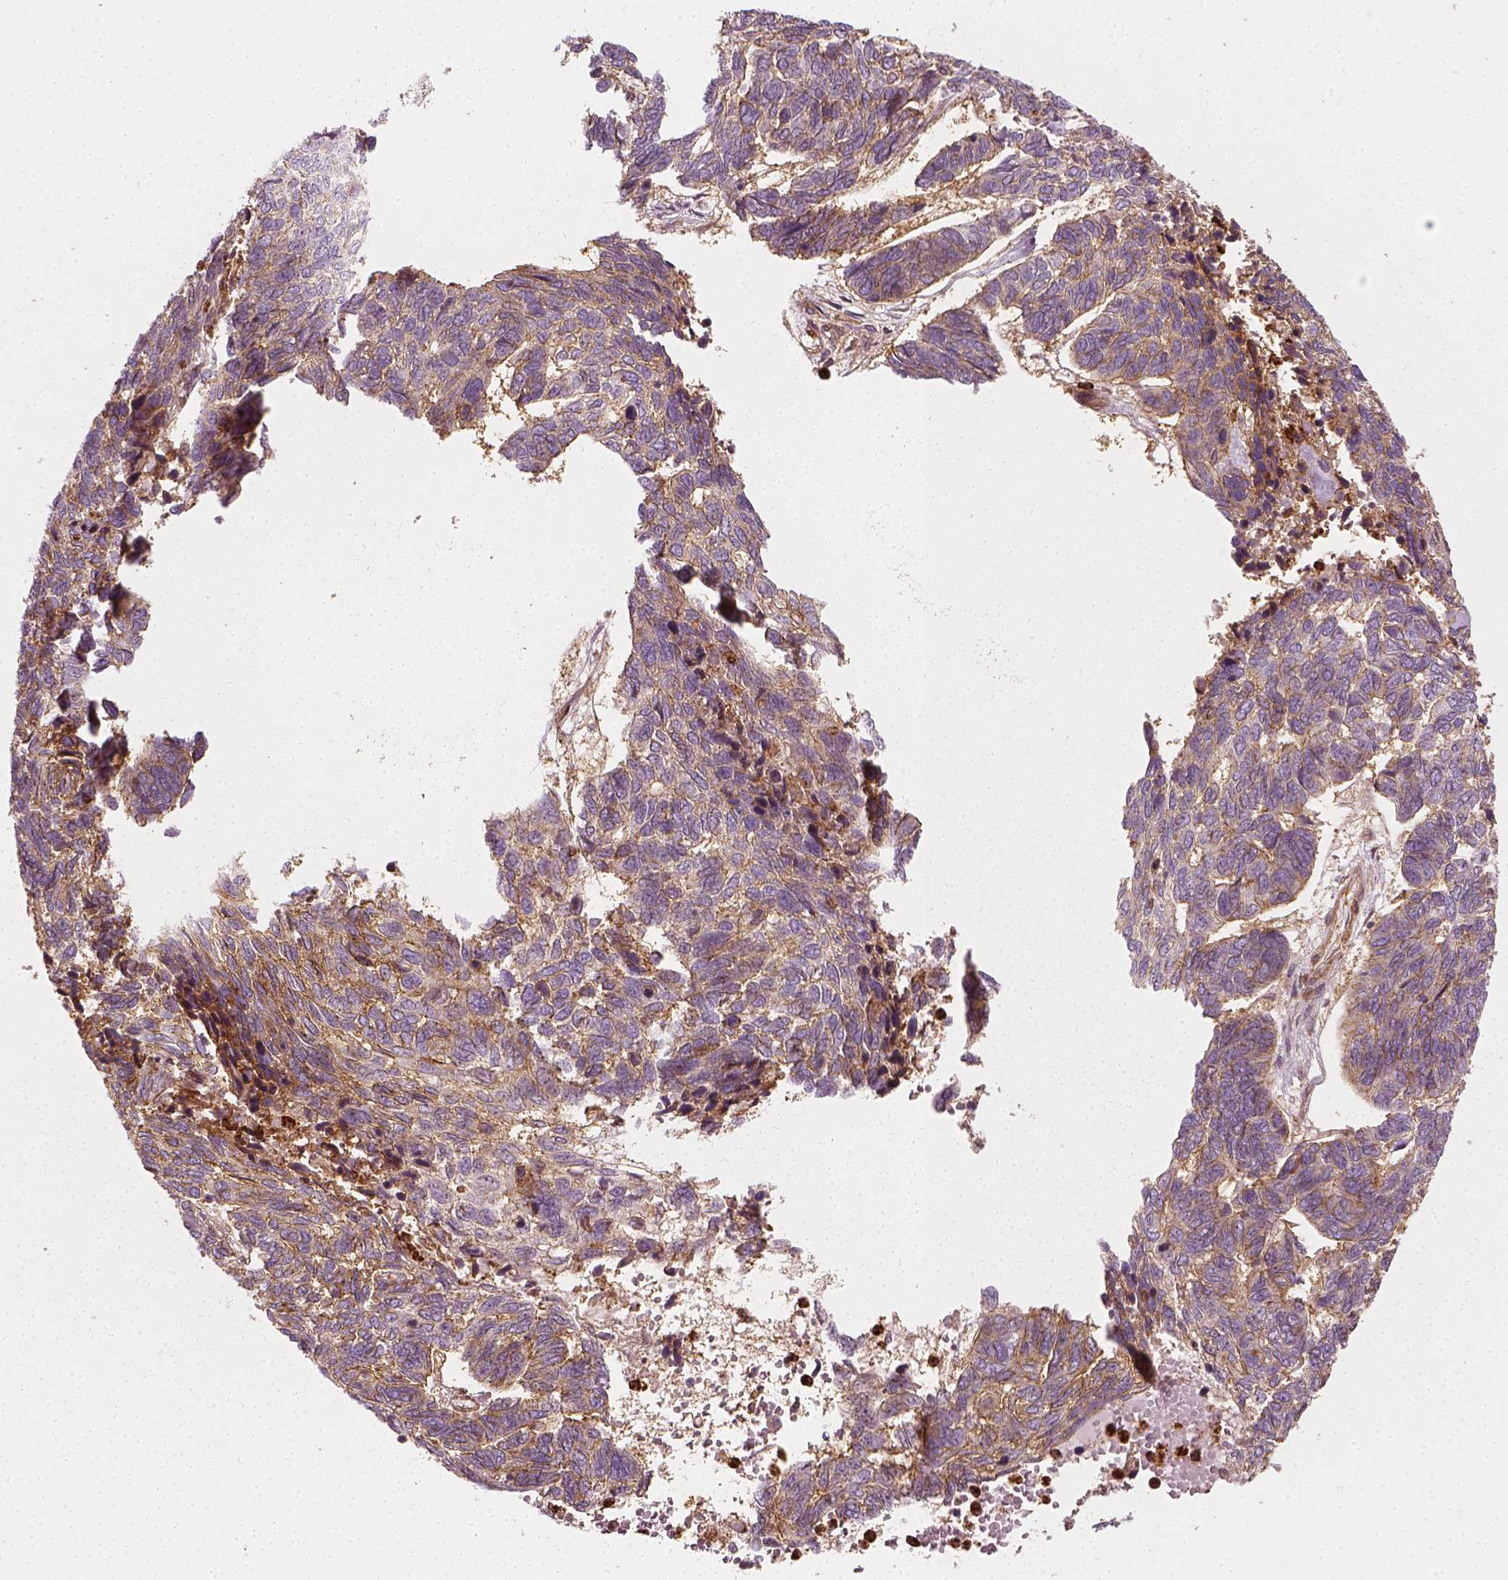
{"staining": {"intensity": "moderate", "quantity": ">75%", "location": "cytoplasmic/membranous"}, "tissue": "skin cancer", "cell_type": "Tumor cells", "image_type": "cancer", "snomed": [{"axis": "morphology", "description": "Basal cell carcinoma"}, {"axis": "topography", "description": "Skin"}], "caption": "Skin cancer (basal cell carcinoma) stained with IHC reveals moderate cytoplasmic/membranous positivity in about >75% of tumor cells.", "gene": "NPTN", "patient": {"sex": "female", "age": 65}}